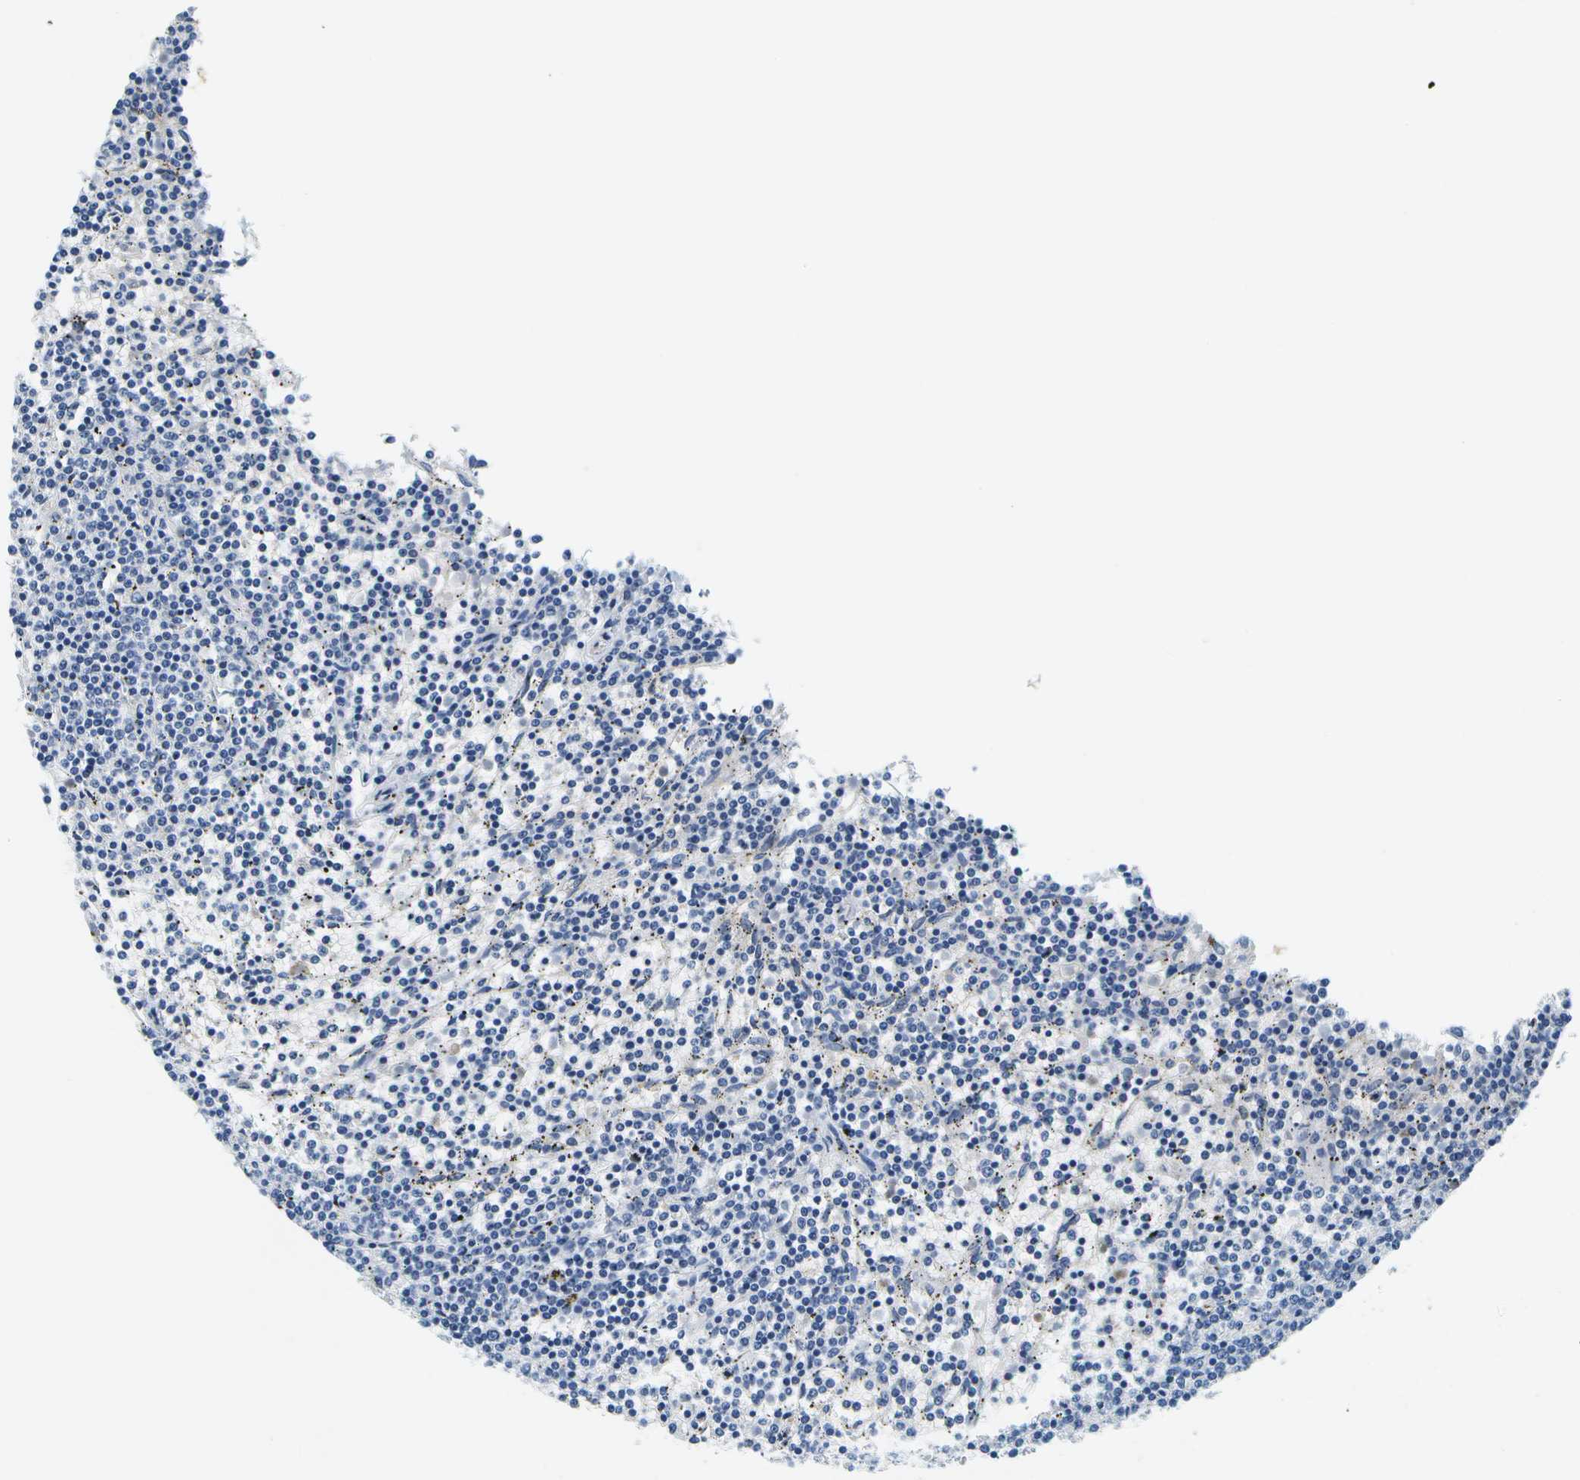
{"staining": {"intensity": "negative", "quantity": "none", "location": "none"}, "tissue": "lymphoma", "cell_type": "Tumor cells", "image_type": "cancer", "snomed": [{"axis": "morphology", "description": "Malignant lymphoma, non-Hodgkin's type, Low grade"}, {"axis": "topography", "description": "Spleen"}], "caption": "A high-resolution image shows immunohistochemistry (IHC) staining of lymphoma, which displays no significant staining in tumor cells.", "gene": "SERPINA1", "patient": {"sex": "female", "age": 50}}